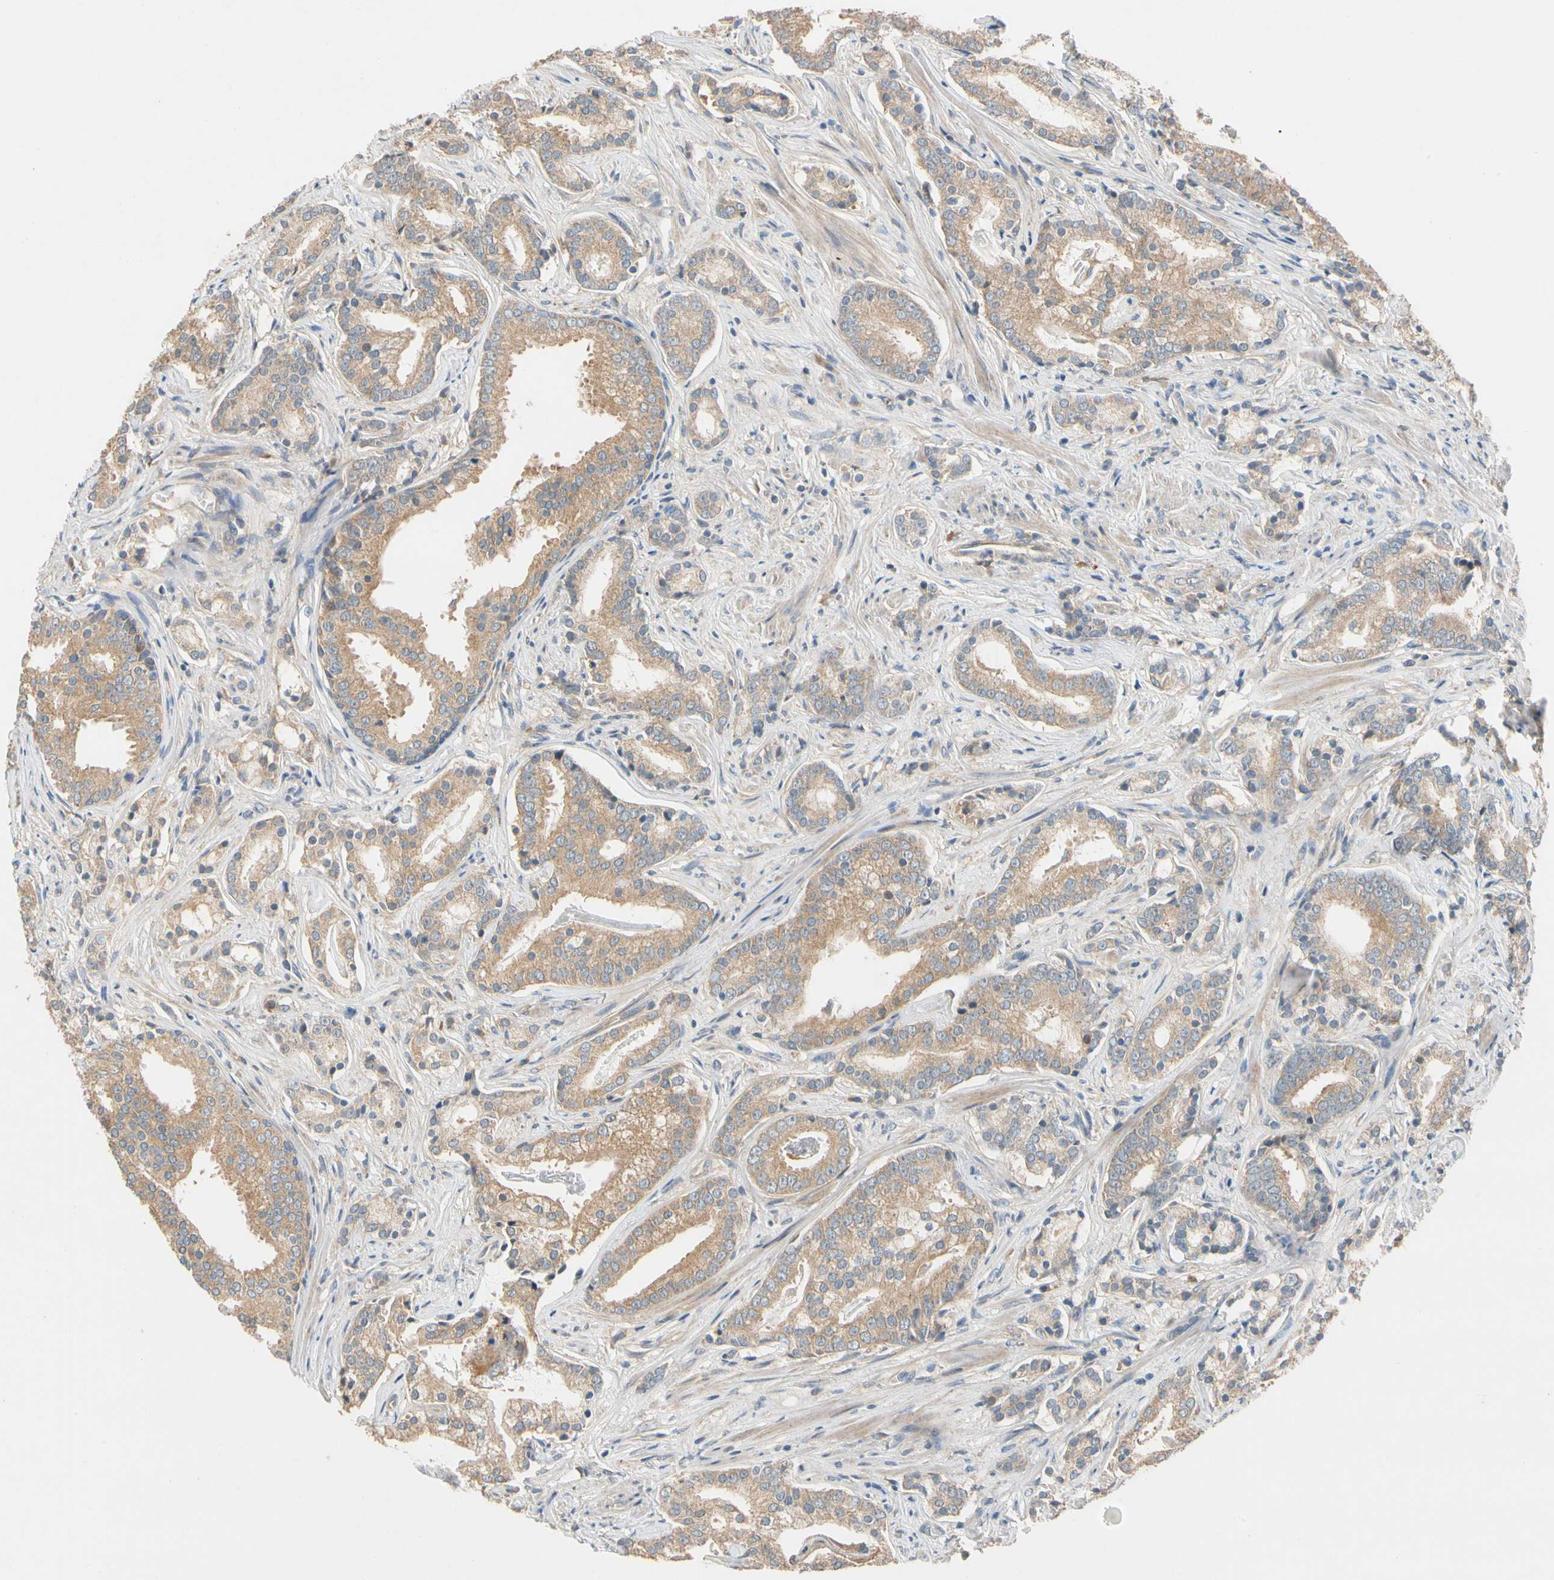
{"staining": {"intensity": "moderate", "quantity": ">75%", "location": "cytoplasmic/membranous"}, "tissue": "prostate cancer", "cell_type": "Tumor cells", "image_type": "cancer", "snomed": [{"axis": "morphology", "description": "Adenocarcinoma, Low grade"}, {"axis": "topography", "description": "Prostate"}], "caption": "The immunohistochemical stain shows moderate cytoplasmic/membranous expression in tumor cells of prostate cancer tissue.", "gene": "USP46", "patient": {"sex": "male", "age": 58}}